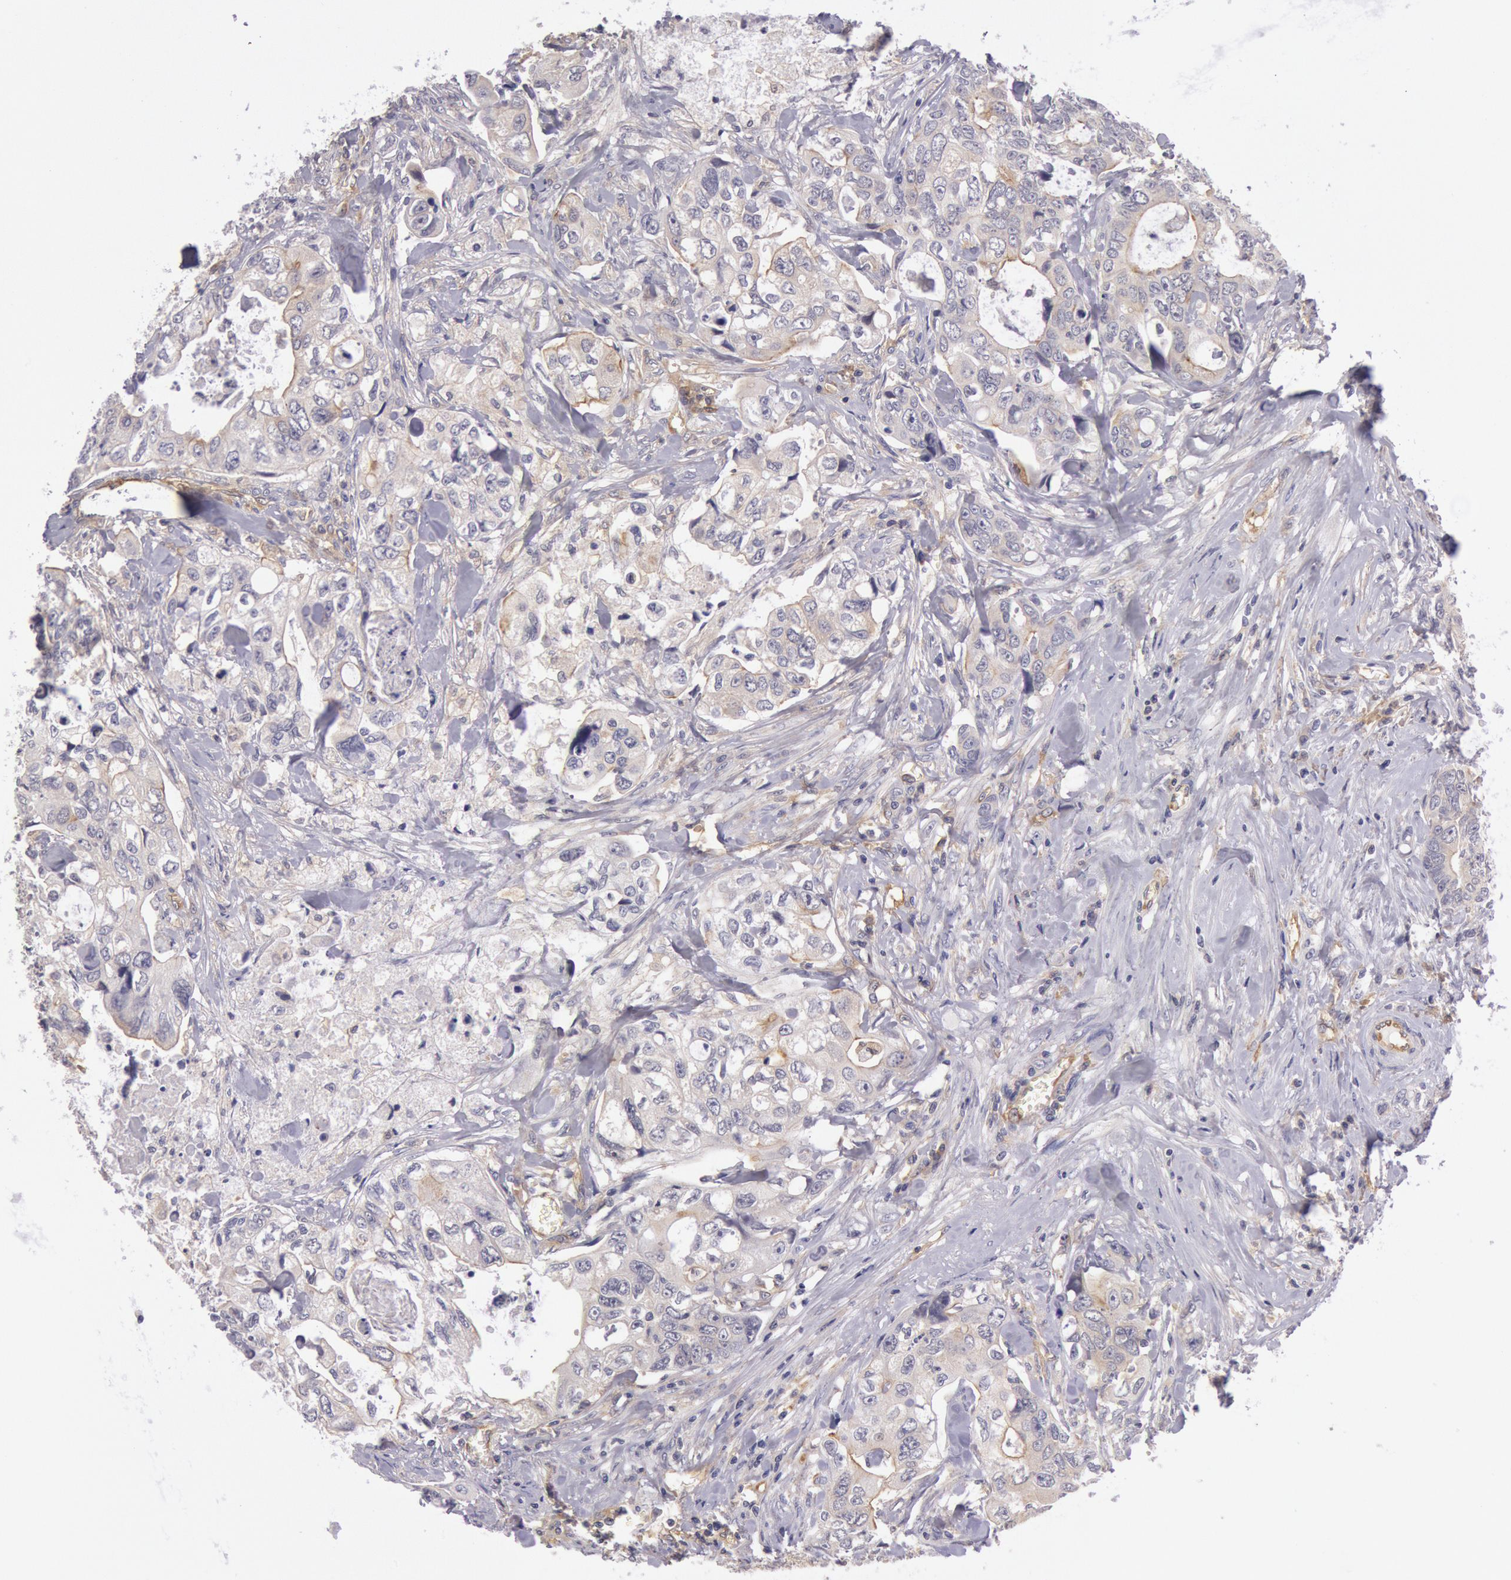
{"staining": {"intensity": "weak", "quantity": "25%-75%", "location": "cytoplasmic/membranous"}, "tissue": "colorectal cancer", "cell_type": "Tumor cells", "image_type": "cancer", "snomed": [{"axis": "morphology", "description": "Adenocarcinoma, NOS"}, {"axis": "topography", "description": "Rectum"}], "caption": "A low amount of weak cytoplasmic/membranous positivity is identified in approximately 25%-75% of tumor cells in colorectal cancer (adenocarcinoma) tissue.", "gene": "MYO5A", "patient": {"sex": "female", "age": 57}}